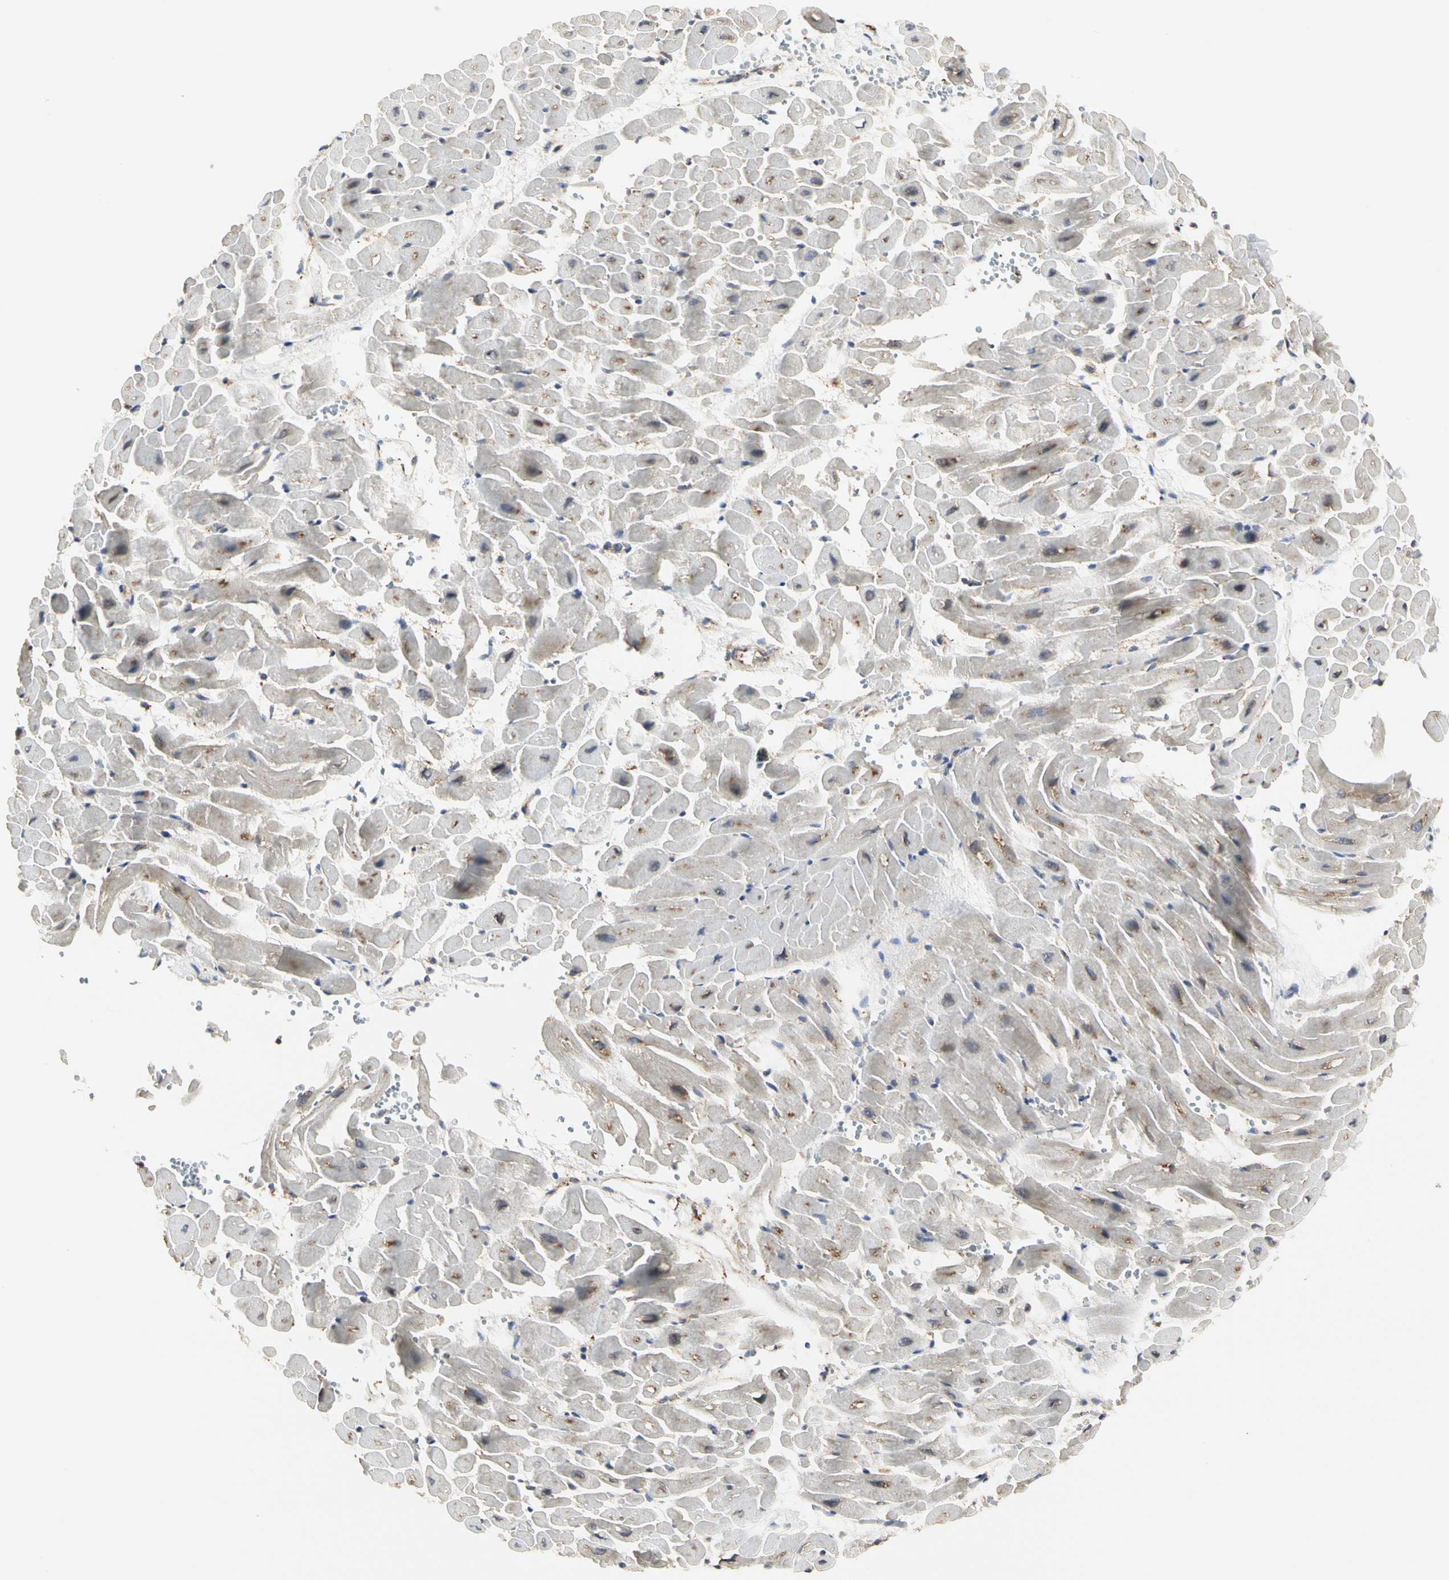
{"staining": {"intensity": "weak", "quantity": "25%-75%", "location": "cytoplasmic/membranous"}, "tissue": "heart muscle", "cell_type": "Cardiomyocytes", "image_type": "normal", "snomed": [{"axis": "morphology", "description": "Normal tissue, NOS"}, {"axis": "topography", "description": "Heart"}], "caption": "This image shows IHC staining of unremarkable human heart muscle, with low weak cytoplasmic/membranous positivity in approximately 25%-75% of cardiomyocytes.", "gene": "NAPG", "patient": {"sex": "male", "age": 45}}